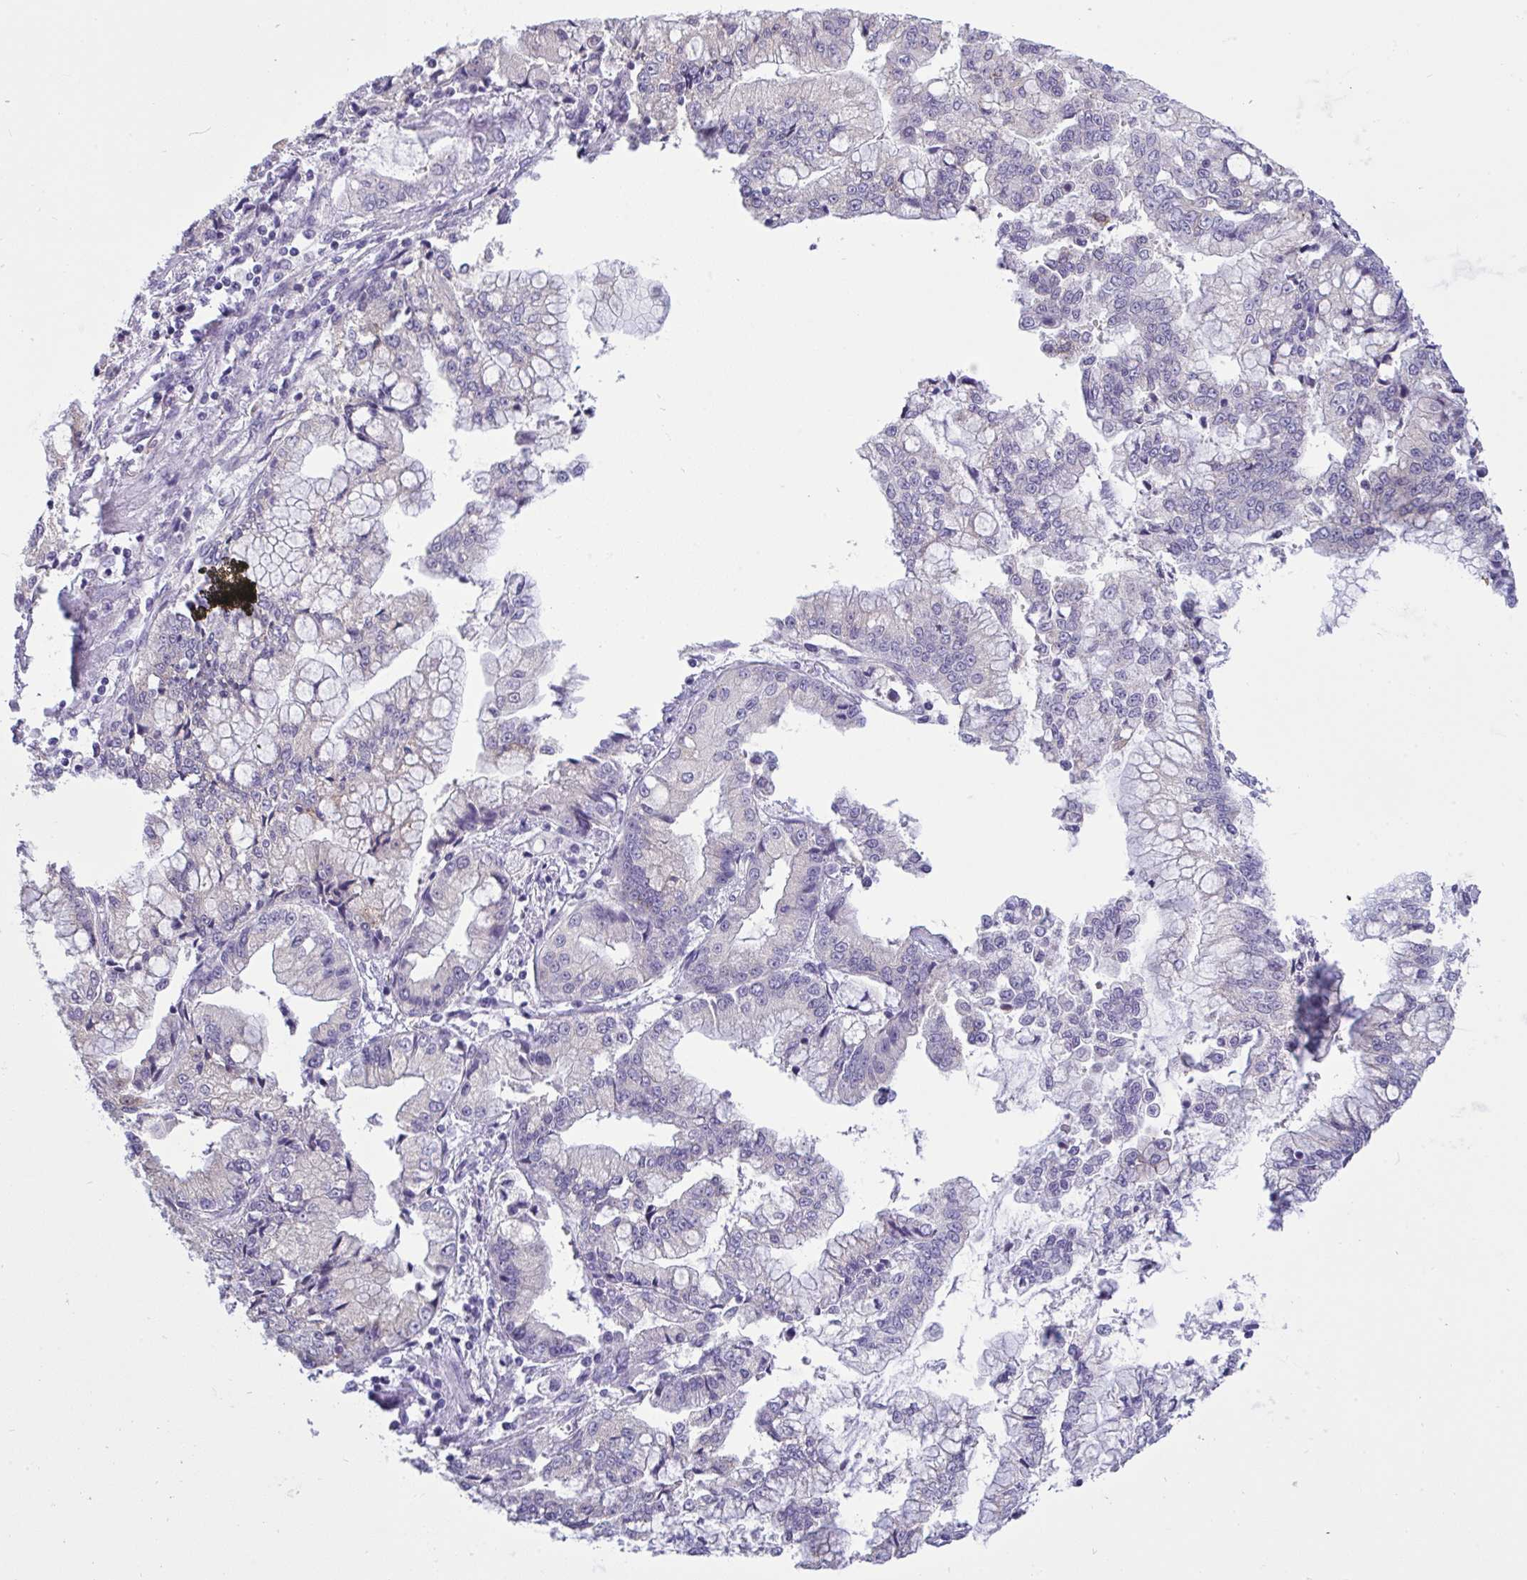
{"staining": {"intensity": "negative", "quantity": "none", "location": "none"}, "tissue": "stomach cancer", "cell_type": "Tumor cells", "image_type": "cancer", "snomed": [{"axis": "morphology", "description": "Adenocarcinoma, NOS"}, {"axis": "topography", "description": "Stomach, upper"}], "caption": "High magnification brightfield microscopy of stomach adenocarcinoma stained with DAB (3,3'-diaminobenzidine) (brown) and counterstained with hematoxylin (blue): tumor cells show no significant positivity.", "gene": "TMEM41A", "patient": {"sex": "female", "age": 74}}